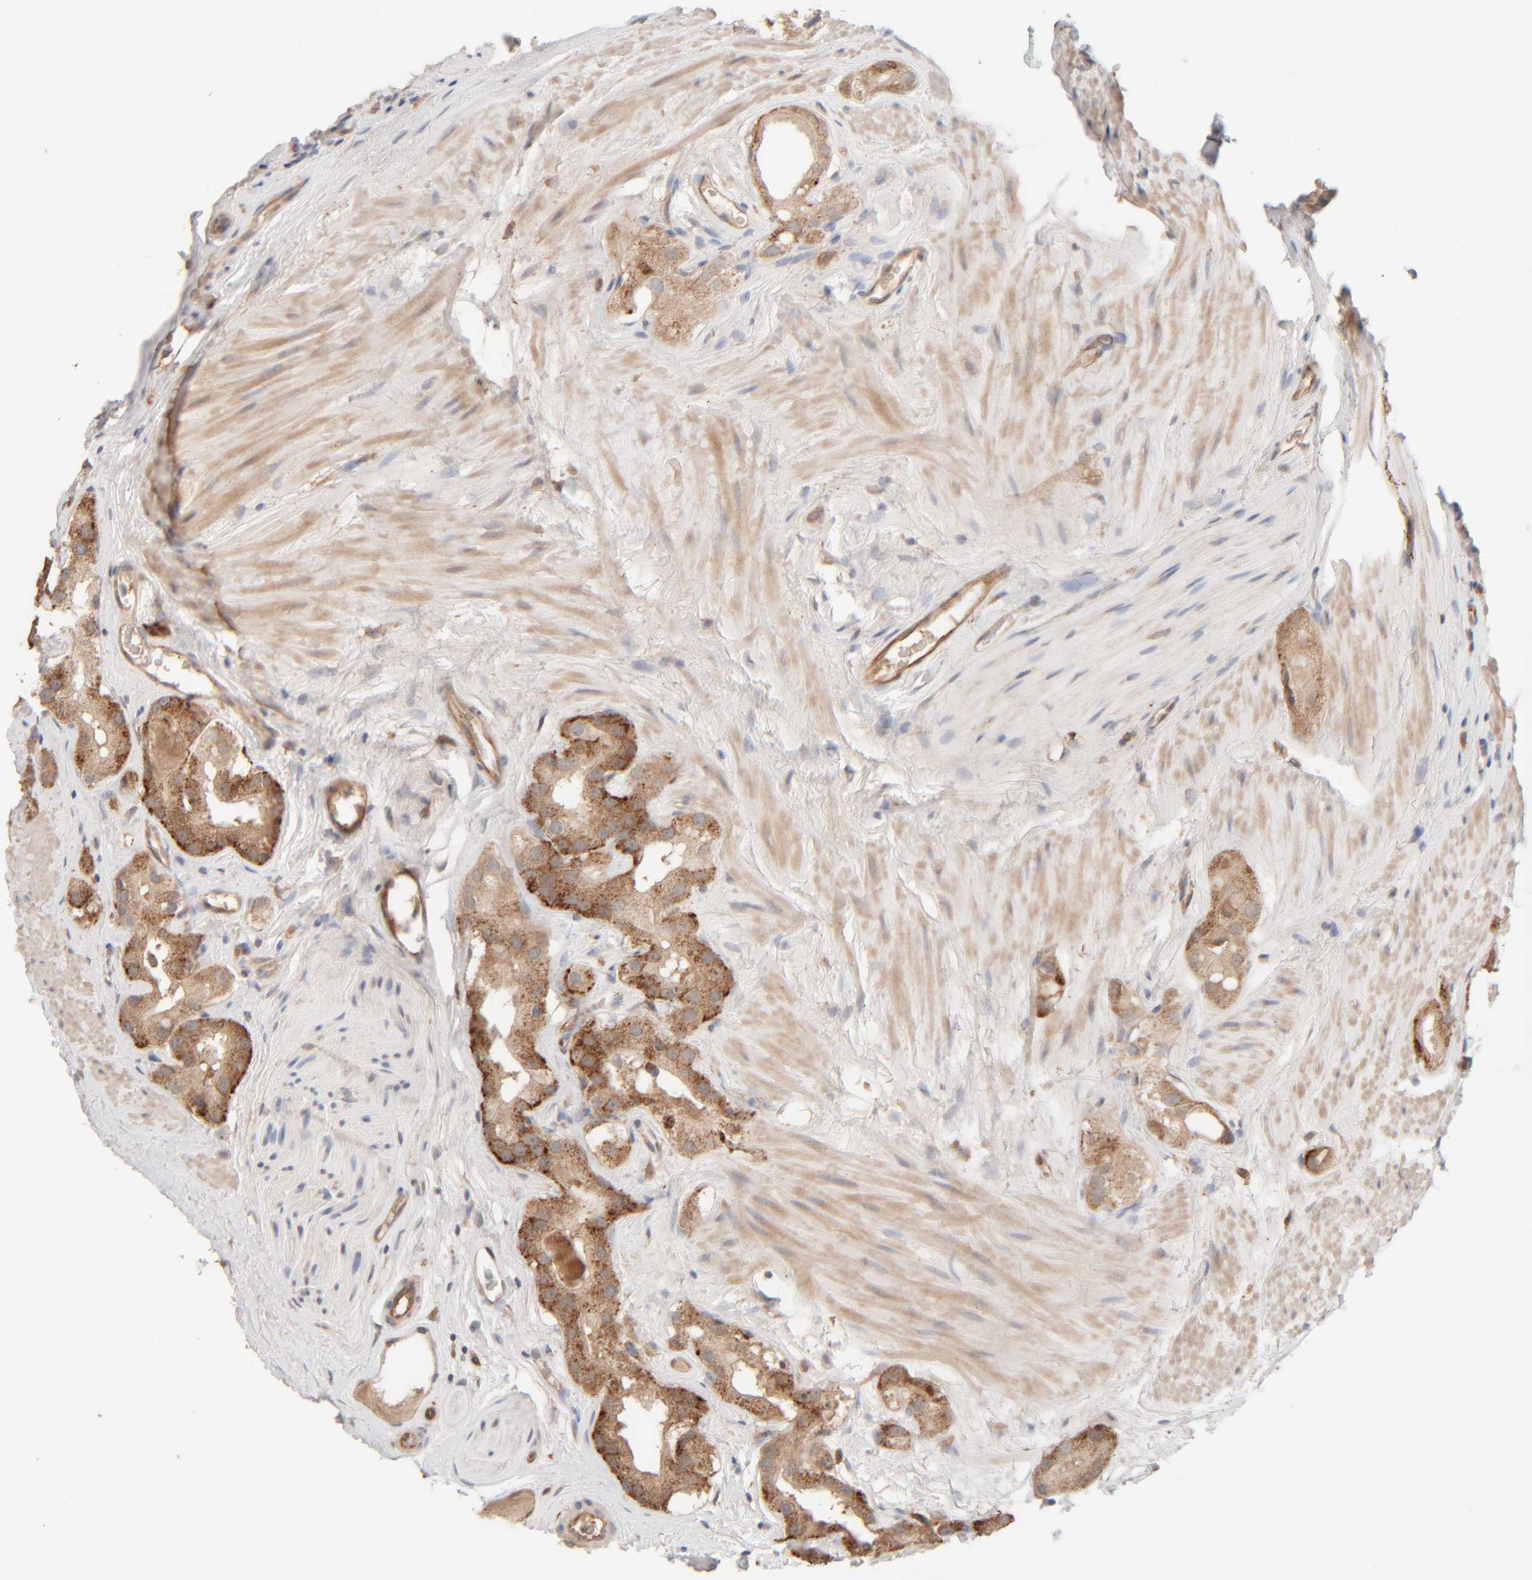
{"staining": {"intensity": "moderate", "quantity": ">75%", "location": "cytoplasmic/membranous,nuclear"}, "tissue": "prostate cancer", "cell_type": "Tumor cells", "image_type": "cancer", "snomed": [{"axis": "morphology", "description": "Adenocarcinoma, High grade"}, {"axis": "topography", "description": "Prostate"}], "caption": "There is medium levels of moderate cytoplasmic/membranous and nuclear staining in tumor cells of high-grade adenocarcinoma (prostate), as demonstrated by immunohistochemical staining (brown color).", "gene": "TMEM192", "patient": {"sex": "male", "age": 63}}